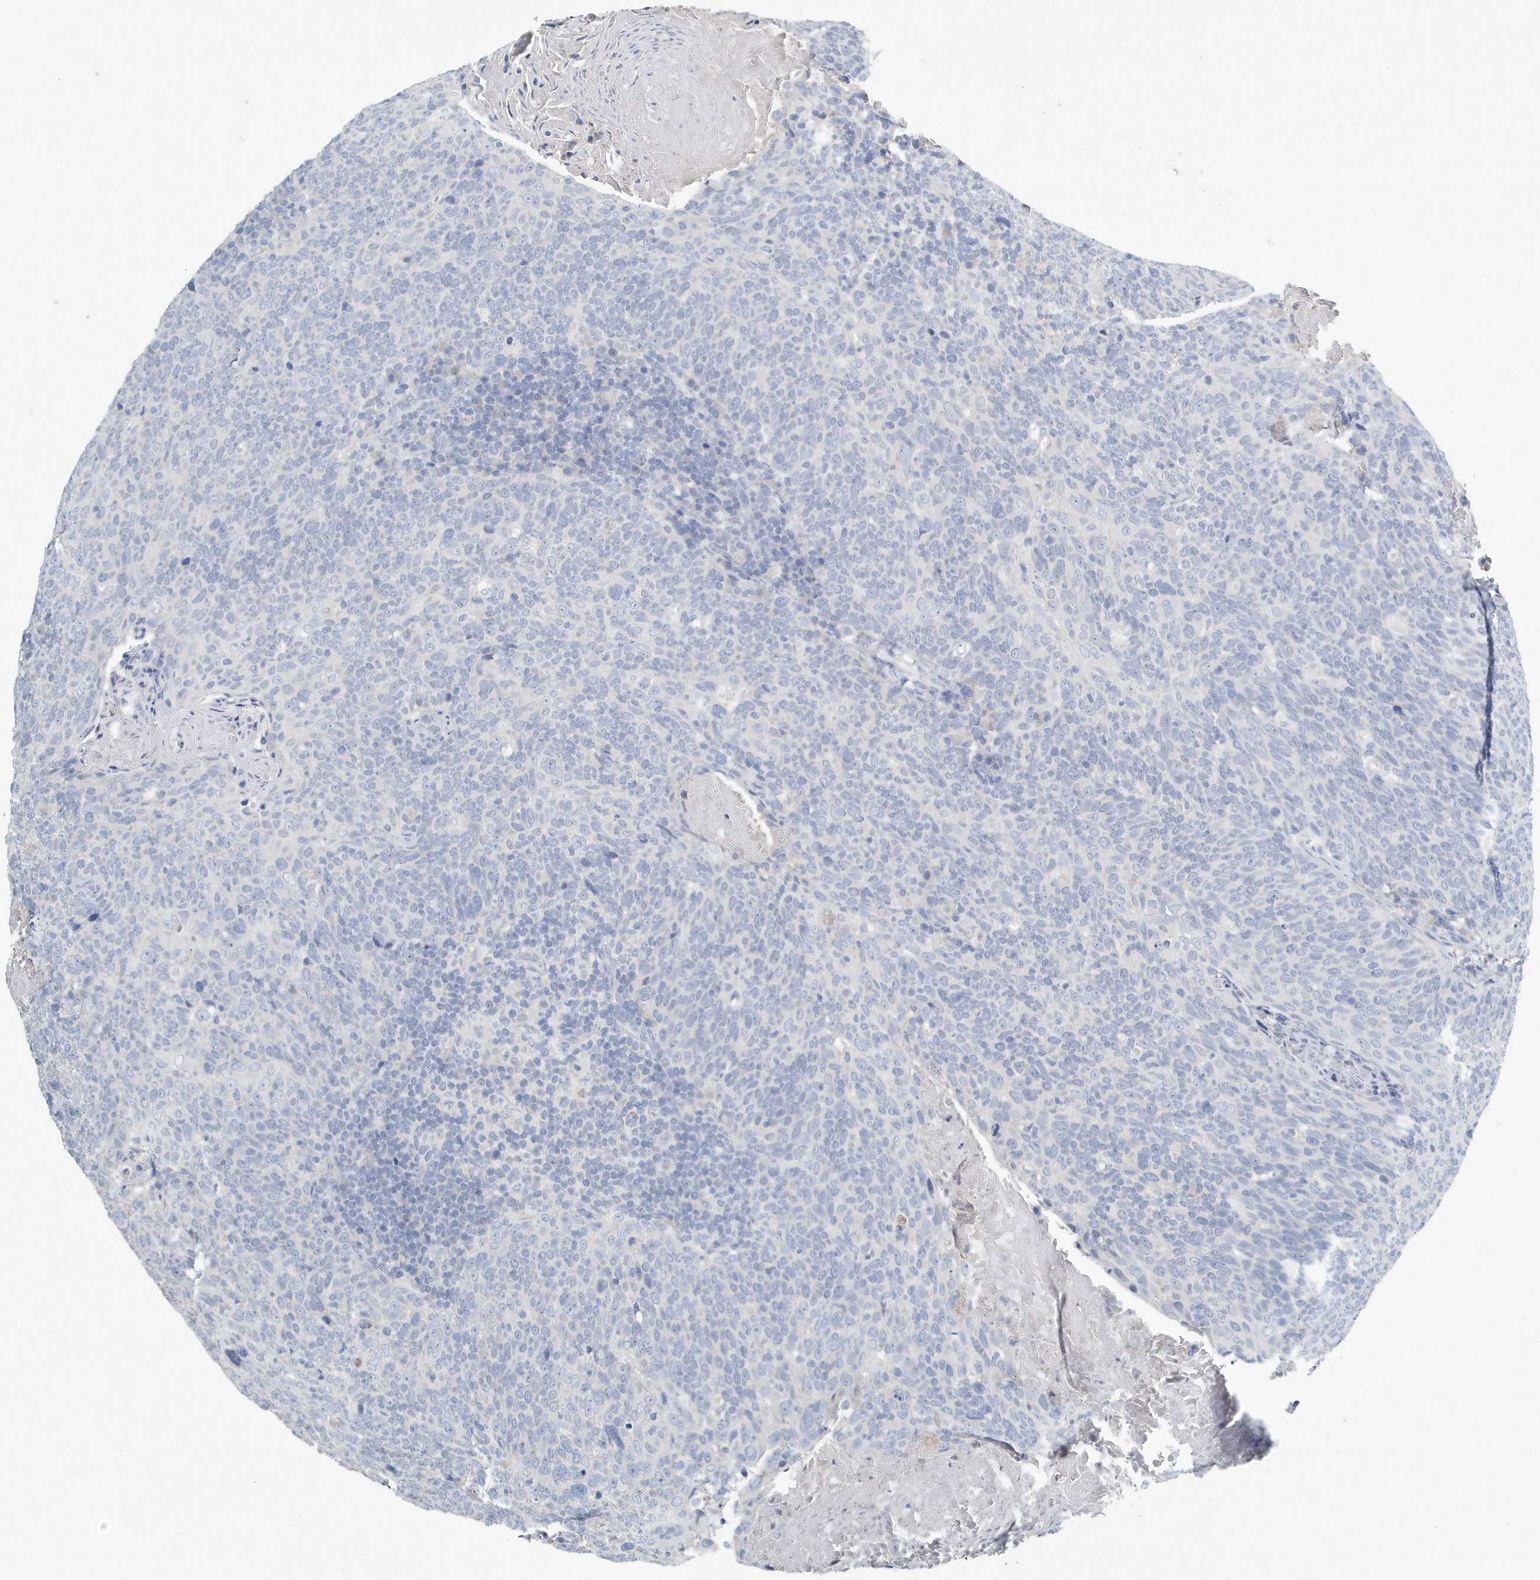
{"staining": {"intensity": "negative", "quantity": "none", "location": "none"}, "tissue": "head and neck cancer", "cell_type": "Tumor cells", "image_type": "cancer", "snomed": [{"axis": "morphology", "description": "Squamous cell carcinoma, NOS"}, {"axis": "morphology", "description": "Squamous cell carcinoma, metastatic, NOS"}, {"axis": "topography", "description": "Lymph node"}, {"axis": "topography", "description": "Head-Neck"}], "caption": "Tumor cells are negative for brown protein staining in head and neck cancer. (Stains: DAB (3,3'-diaminobenzidine) immunohistochemistry (IHC) with hematoxylin counter stain, Microscopy: brightfield microscopy at high magnification).", "gene": "UGT2B4", "patient": {"sex": "male", "age": 62}}